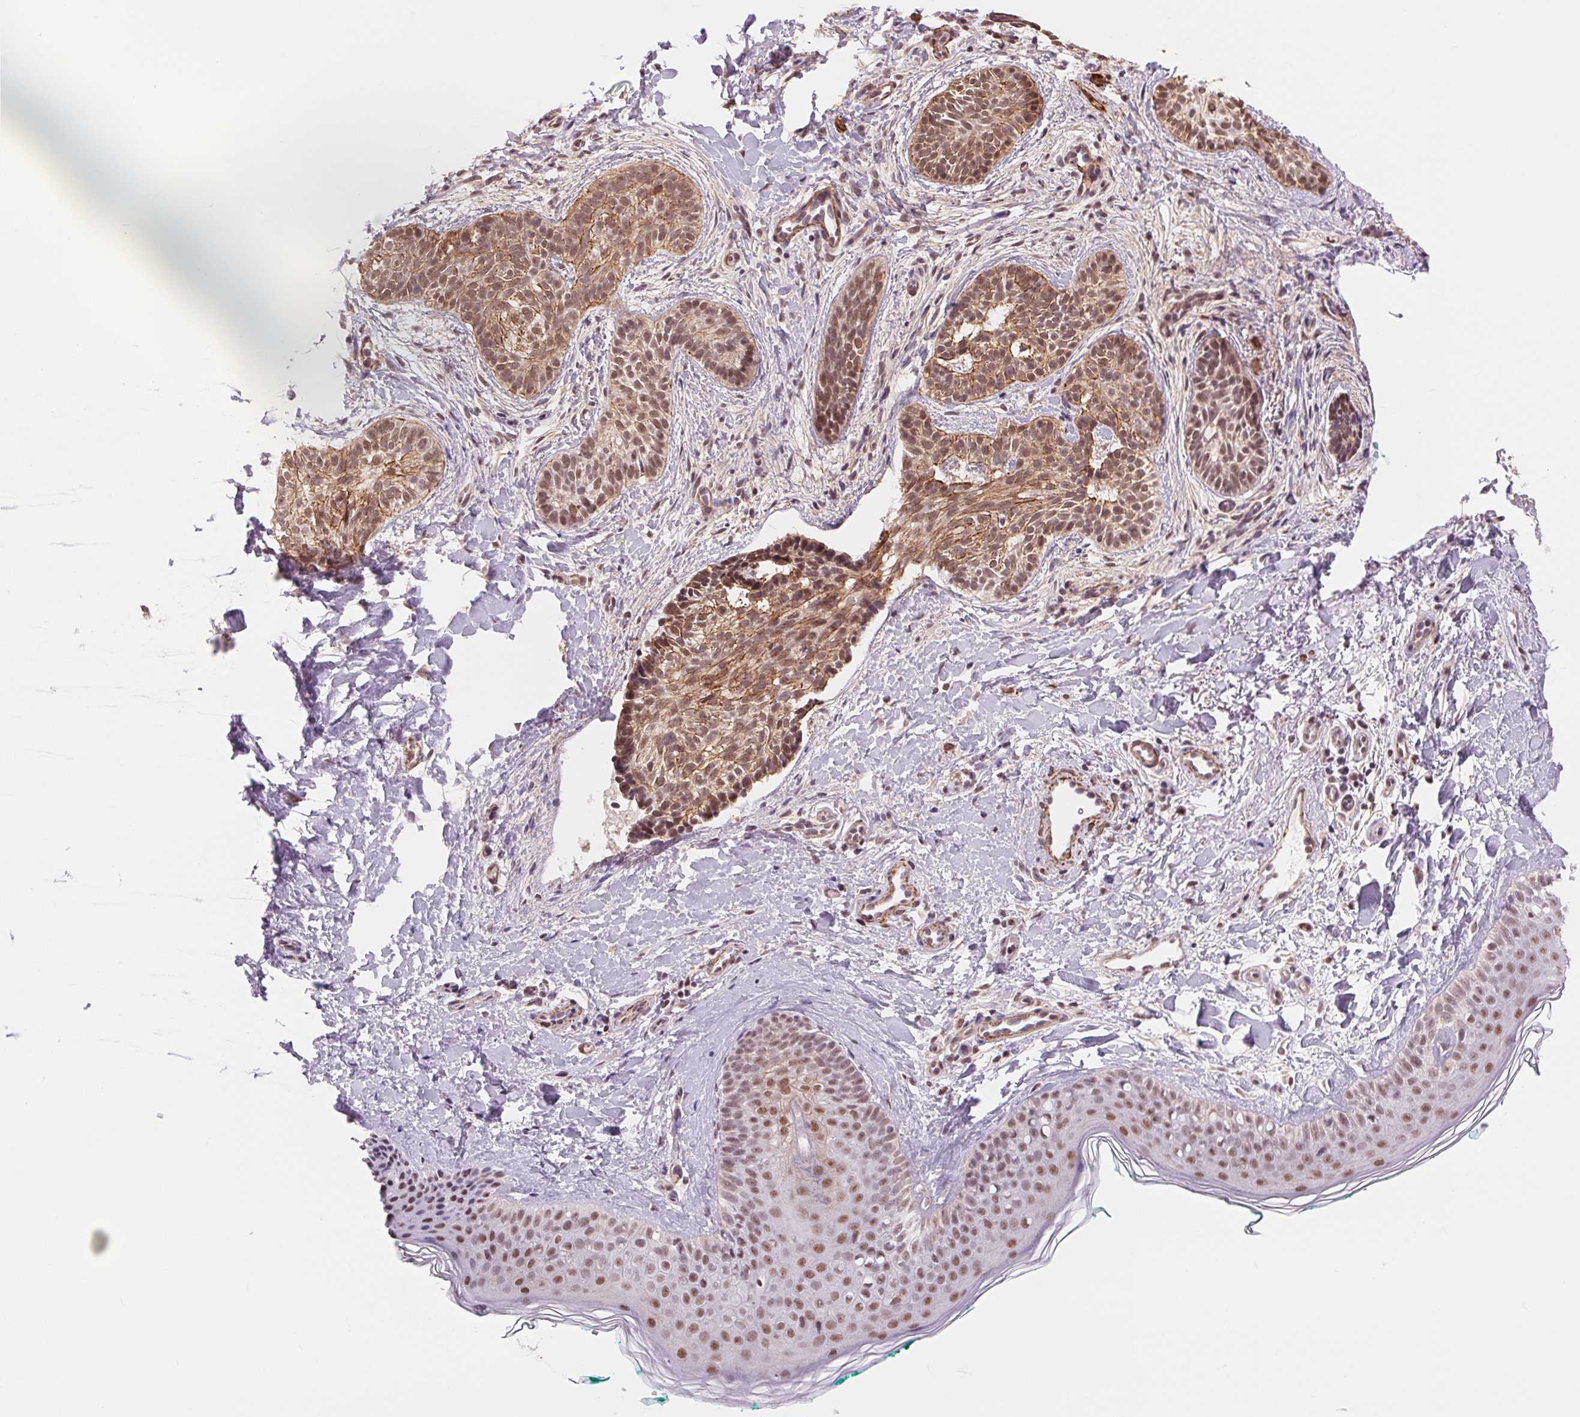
{"staining": {"intensity": "moderate", "quantity": ">75%", "location": "cytoplasmic/membranous,nuclear"}, "tissue": "skin cancer", "cell_type": "Tumor cells", "image_type": "cancer", "snomed": [{"axis": "morphology", "description": "Basal cell carcinoma"}, {"axis": "topography", "description": "Skin"}], "caption": "Tumor cells demonstrate medium levels of moderate cytoplasmic/membranous and nuclear expression in about >75% of cells in human basal cell carcinoma (skin).", "gene": "BCAT1", "patient": {"sex": "male", "age": 63}}